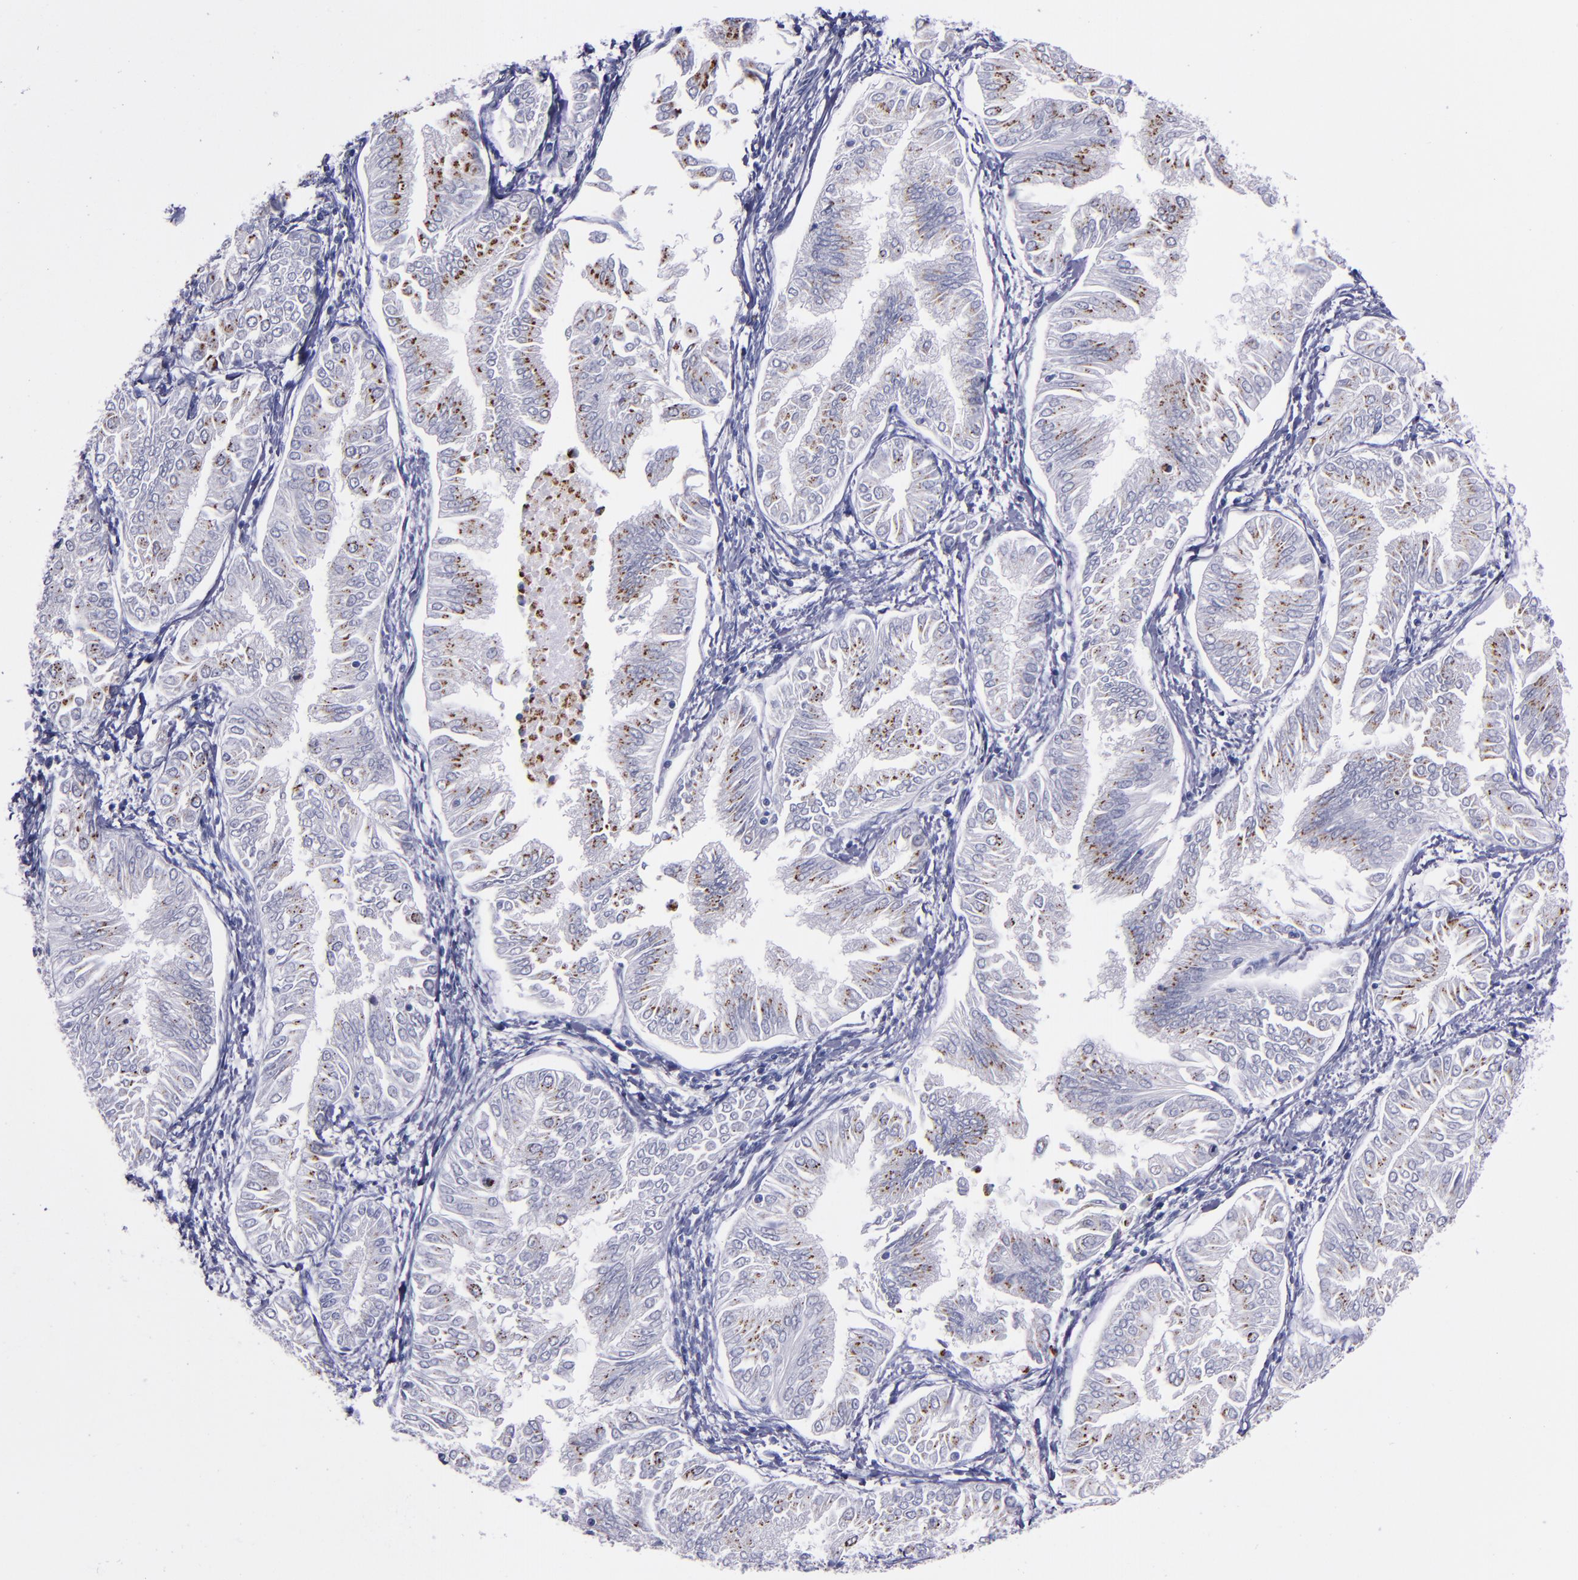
{"staining": {"intensity": "strong", "quantity": ">75%", "location": "cytoplasmic/membranous"}, "tissue": "endometrial cancer", "cell_type": "Tumor cells", "image_type": "cancer", "snomed": [{"axis": "morphology", "description": "Adenocarcinoma, NOS"}, {"axis": "topography", "description": "Endometrium"}], "caption": "This photomicrograph demonstrates IHC staining of human endometrial cancer, with high strong cytoplasmic/membranous staining in about >75% of tumor cells.", "gene": "RAB41", "patient": {"sex": "female", "age": 53}}